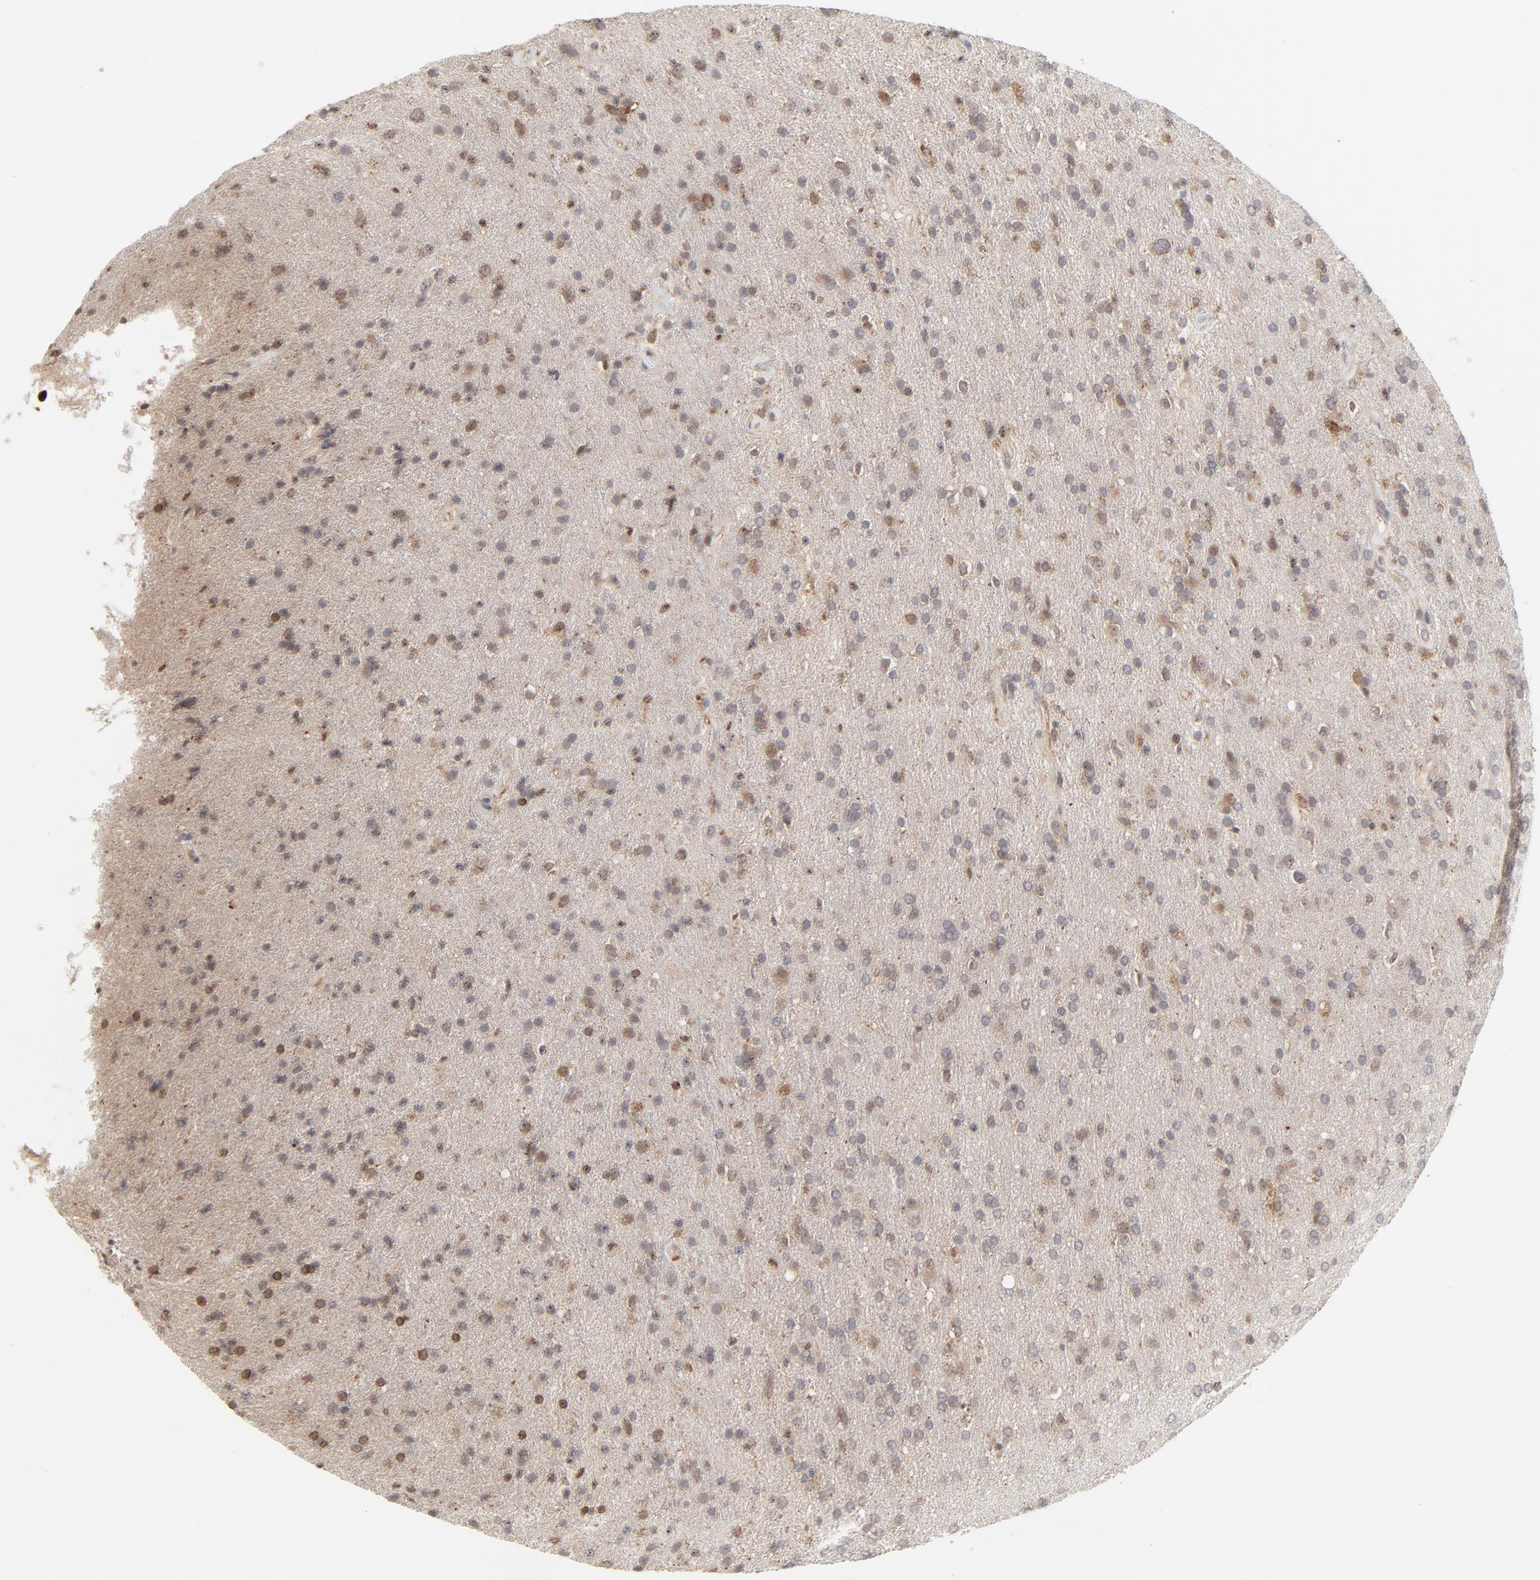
{"staining": {"intensity": "moderate", "quantity": "25%-75%", "location": "cytoplasmic/membranous"}, "tissue": "glioma", "cell_type": "Tumor cells", "image_type": "cancer", "snomed": [{"axis": "morphology", "description": "Glioma, malignant, High grade"}, {"axis": "topography", "description": "Brain"}], "caption": "A high-resolution image shows immunohistochemistry (IHC) staining of malignant glioma (high-grade), which demonstrates moderate cytoplasmic/membranous staining in about 25%-75% of tumor cells.", "gene": "RAB5C", "patient": {"sex": "male", "age": 33}}